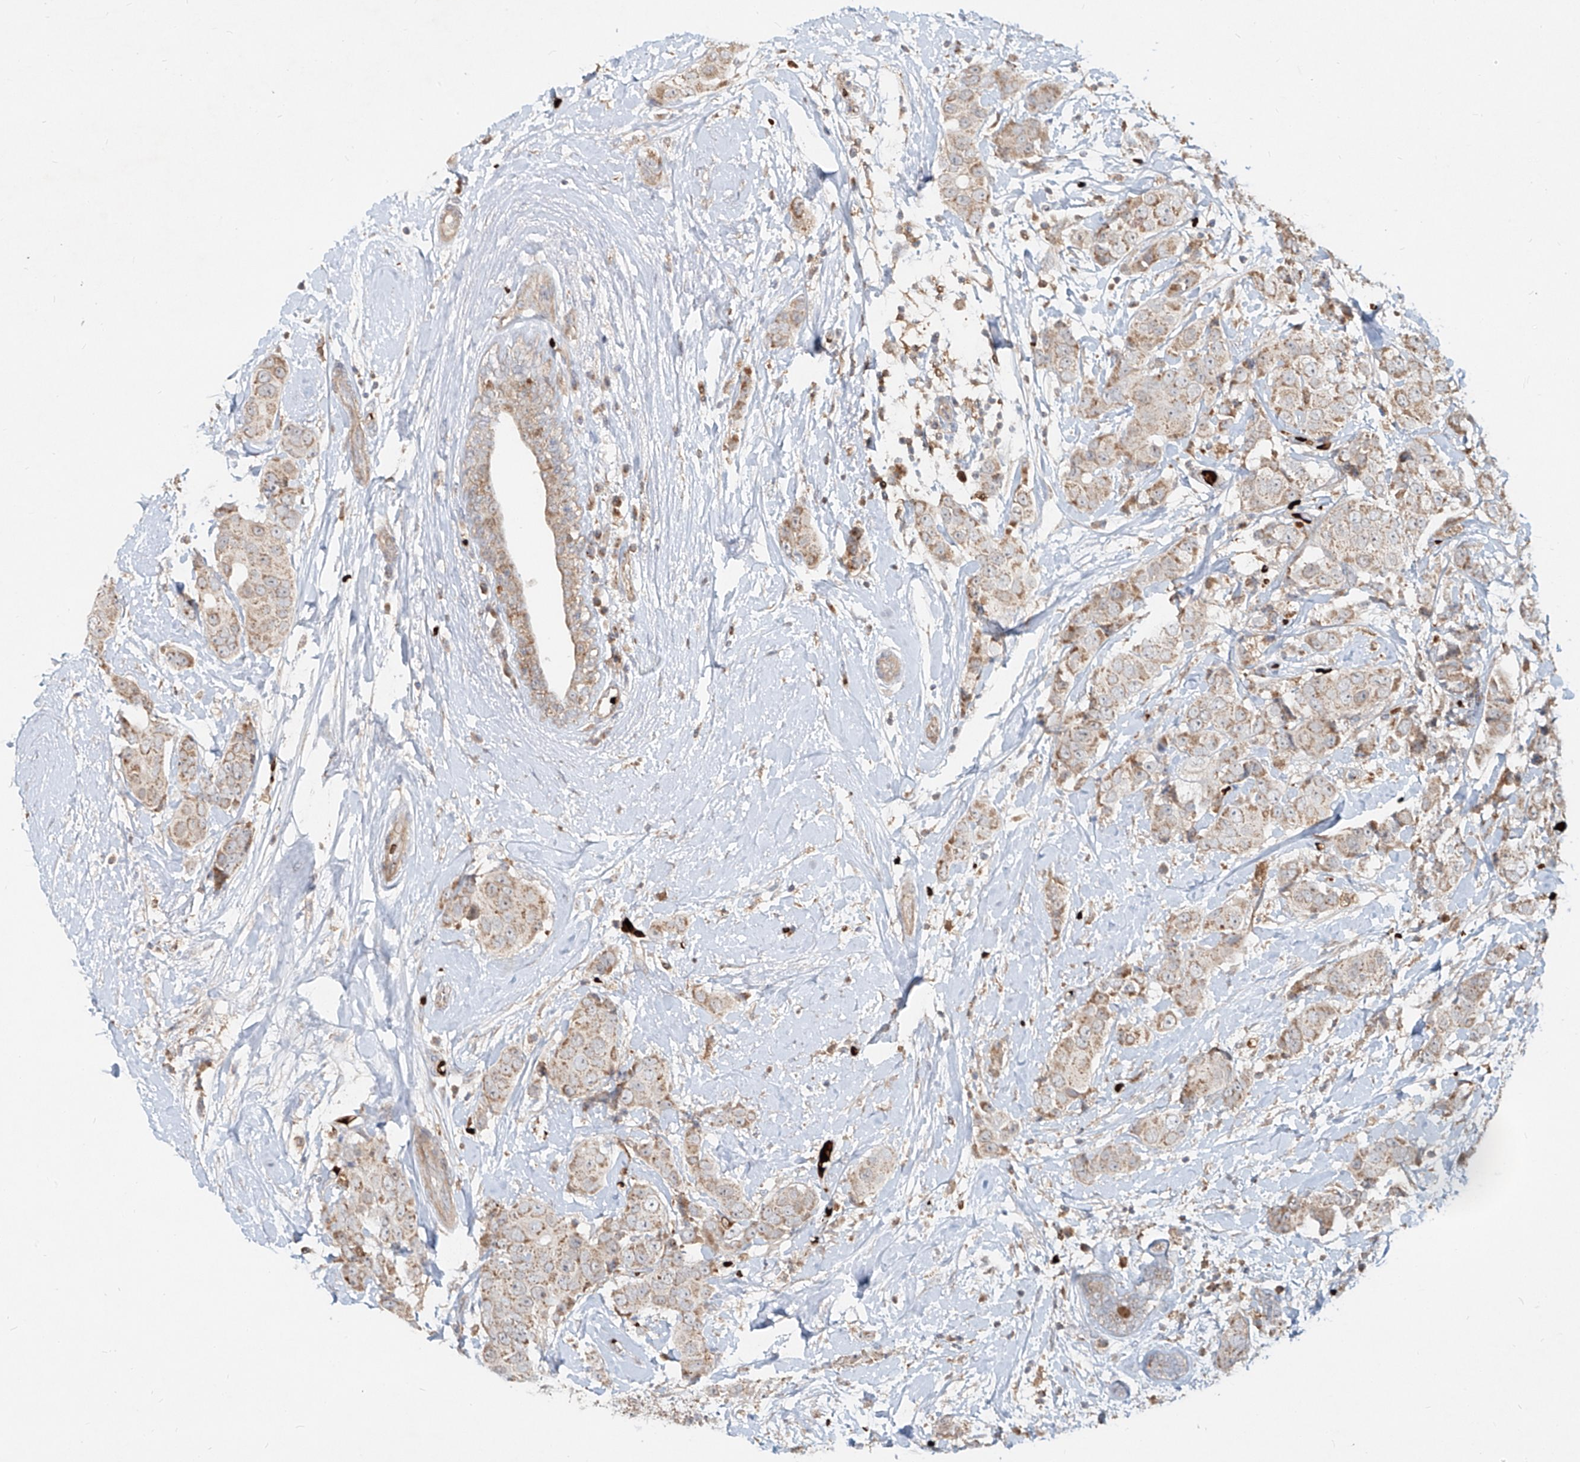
{"staining": {"intensity": "weak", "quantity": "25%-75%", "location": "cytoplasmic/membranous"}, "tissue": "breast cancer", "cell_type": "Tumor cells", "image_type": "cancer", "snomed": [{"axis": "morphology", "description": "Normal tissue, NOS"}, {"axis": "morphology", "description": "Duct carcinoma"}, {"axis": "topography", "description": "Breast"}], "caption": "Infiltrating ductal carcinoma (breast) tissue shows weak cytoplasmic/membranous staining in approximately 25%-75% of tumor cells, visualized by immunohistochemistry.", "gene": "FGD2", "patient": {"sex": "female", "age": 39}}